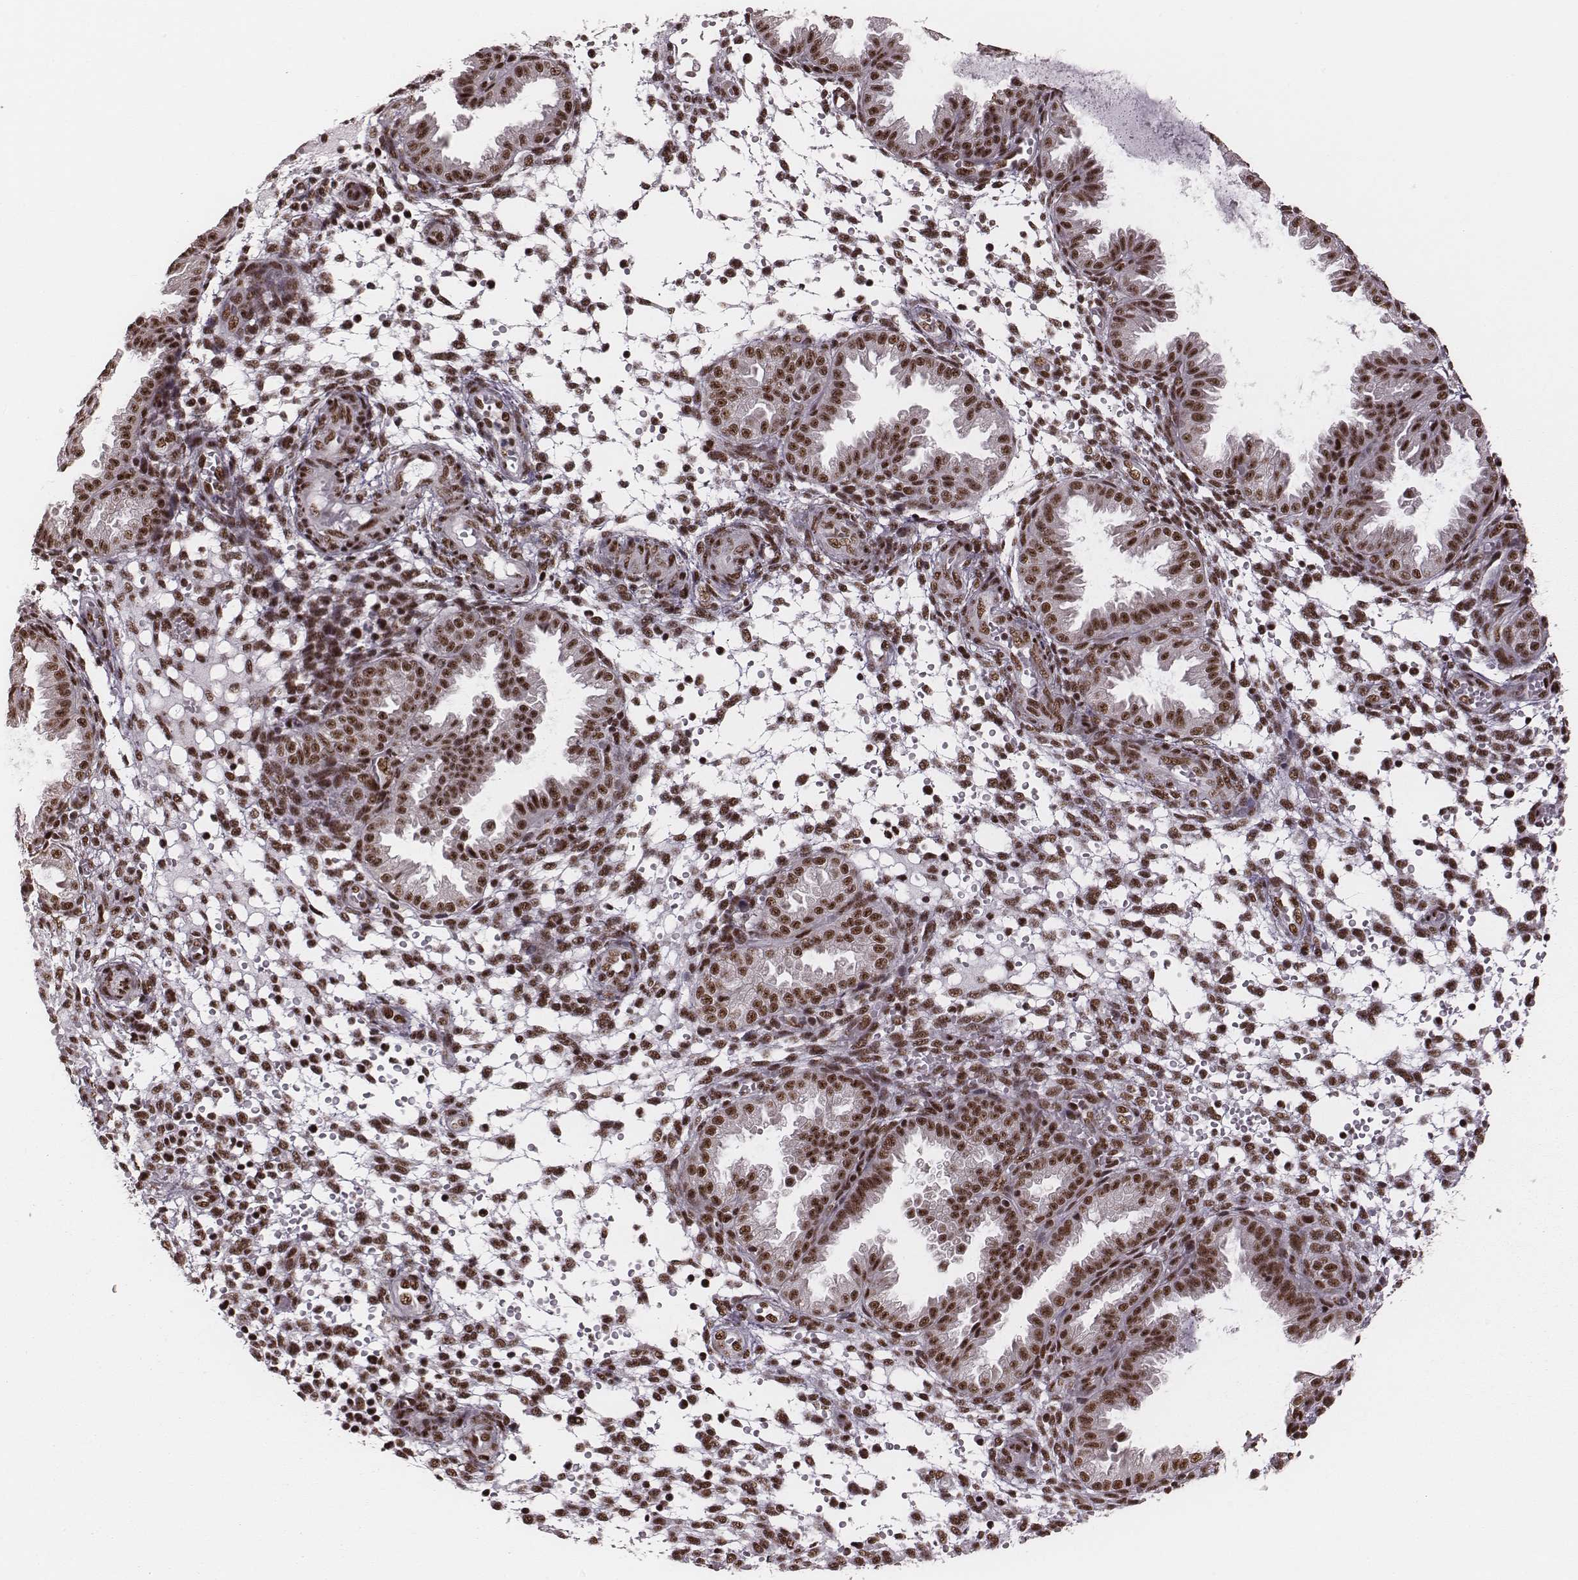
{"staining": {"intensity": "strong", "quantity": ">75%", "location": "nuclear"}, "tissue": "endometrium", "cell_type": "Cells in endometrial stroma", "image_type": "normal", "snomed": [{"axis": "morphology", "description": "Normal tissue, NOS"}, {"axis": "topography", "description": "Endometrium"}], "caption": "The image displays immunohistochemical staining of unremarkable endometrium. There is strong nuclear staining is seen in approximately >75% of cells in endometrial stroma. (IHC, brightfield microscopy, high magnification).", "gene": "LUC7L", "patient": {"sex": "female", "age": 33}}